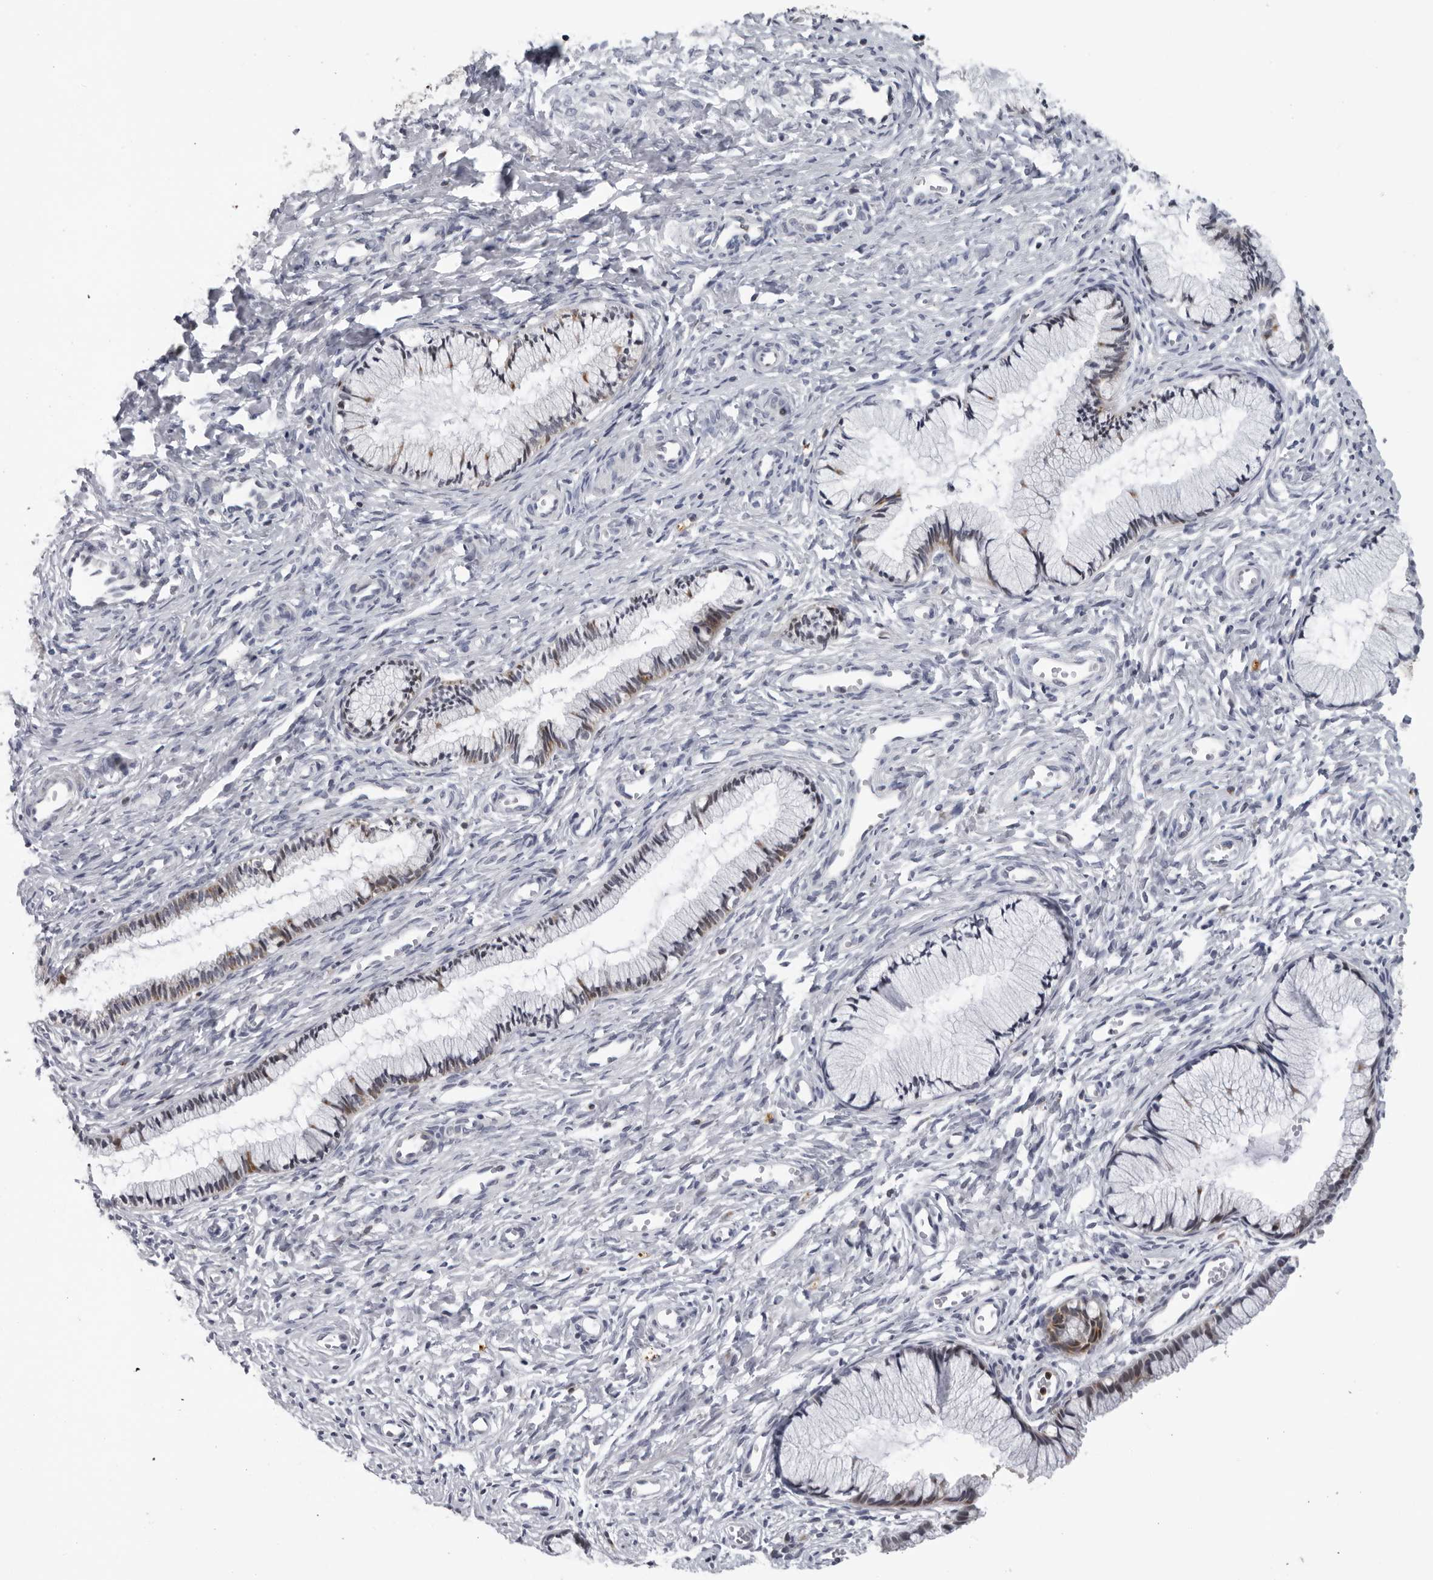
{"staining": {"intensity": "weak", "quantity": "<25%", "location": "cytoplasmic/membranous"}, "tissue": "cervix", "cell_type": "Glandular cells", "image_type": "normal", "snomed": [{"axis": "morphology", "description": "Normal tissue, NOS"}, {"axis": "topography", "description": "Cervix"}], "caption": "Image shows no protein staining in glandular cells of benign cervix.", "gene": "CPT2", "patient": {"sex": "female", "age": 27}}